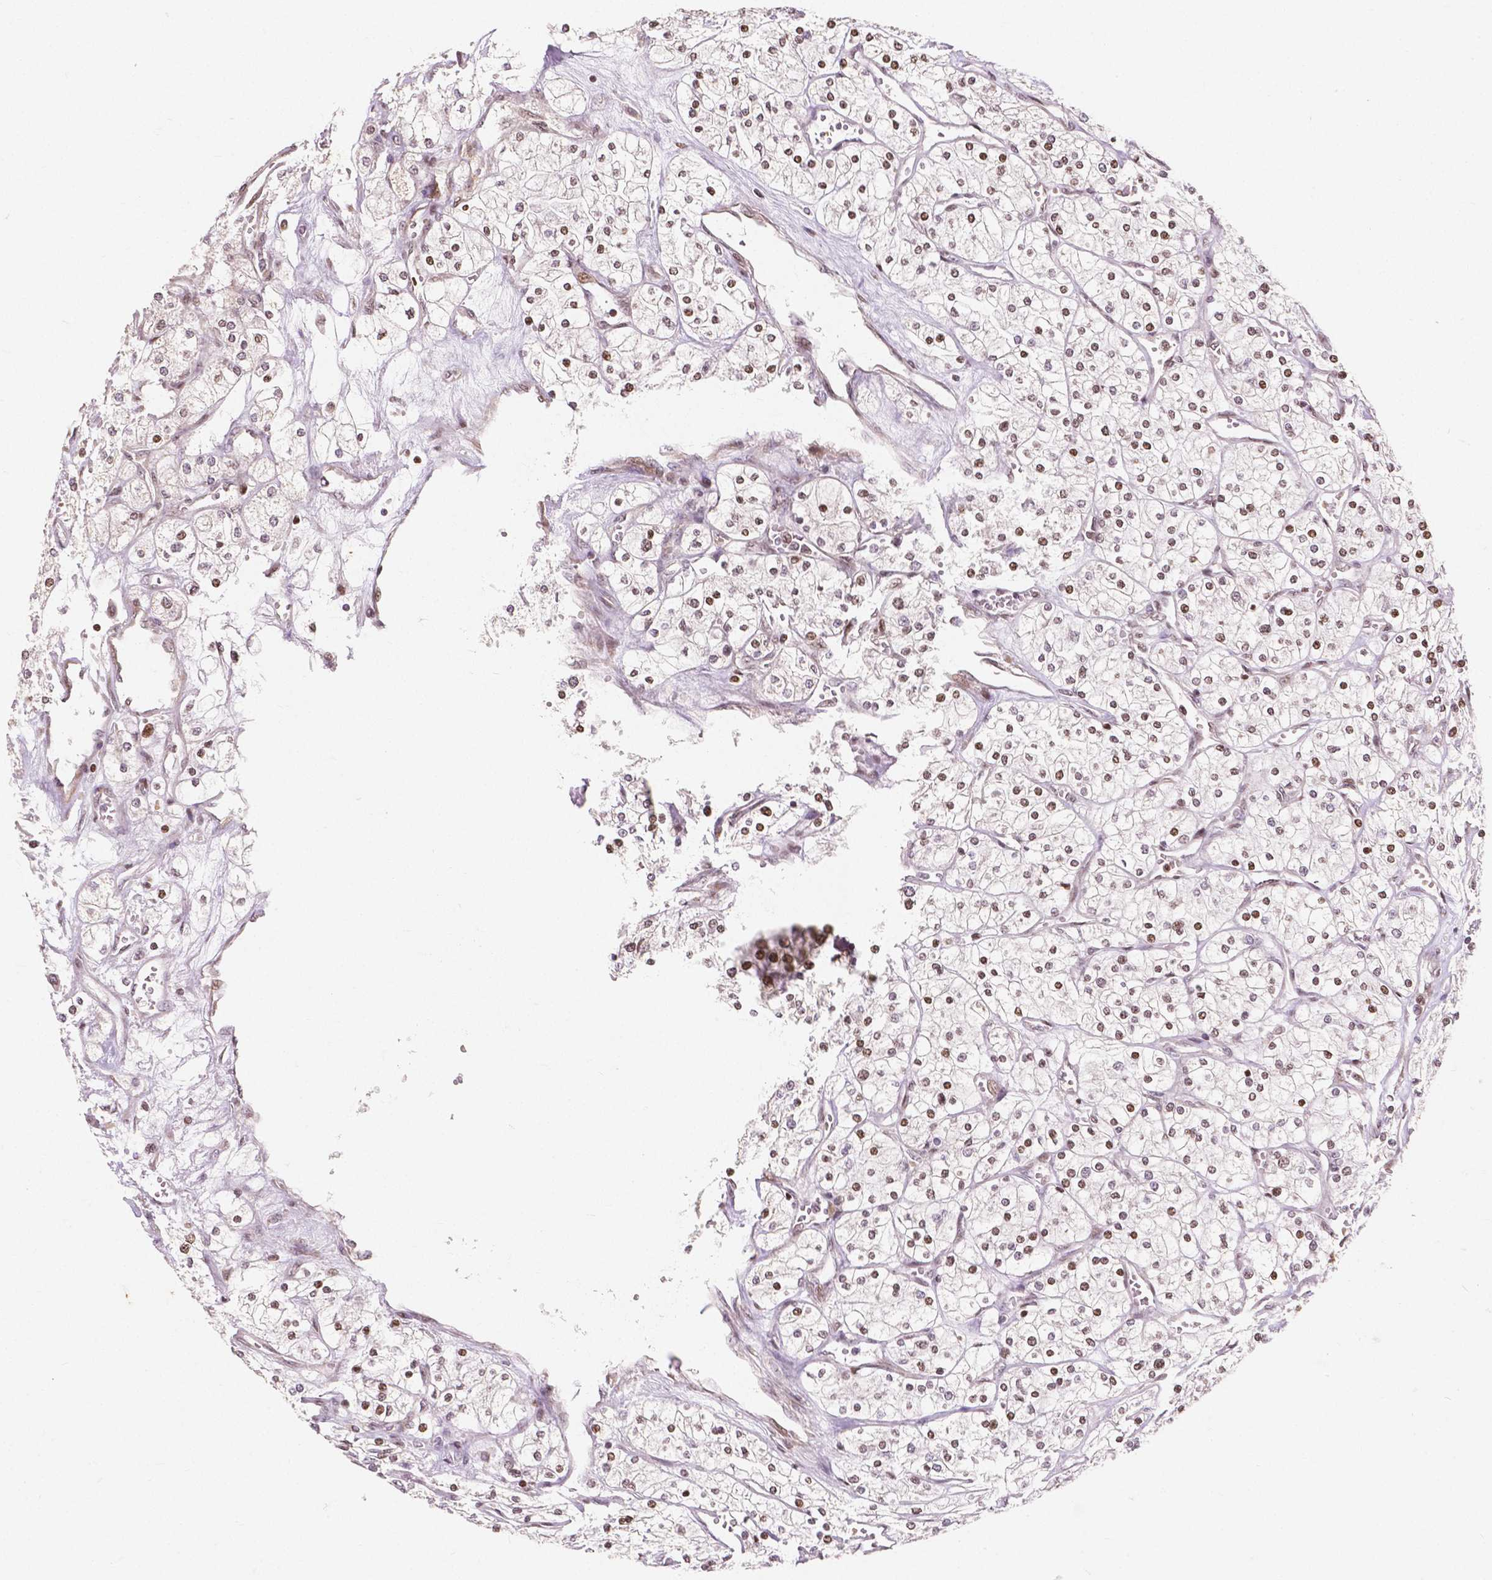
{"staining": {"intensity": "moderate", "quantity": "25%-75%", "location": "nuclear"}, "tissue": "renal cancer", "cell_type": "Tumor cells", "image_type": "cancer", "snomed": [{"axis": "morphology", "description": "Adenocarcinoma, NOS"}, {"axis": "topography", "description": "Kidney"}], "caption": "There is medium levels of moderate nuclear staining in tumor cells of adenocarcinoma (renal), as demonstrated by immunohistochemical staining (brown color).", "gene": "PTPN18", "patient": {"sex": "male", "age": 80}}